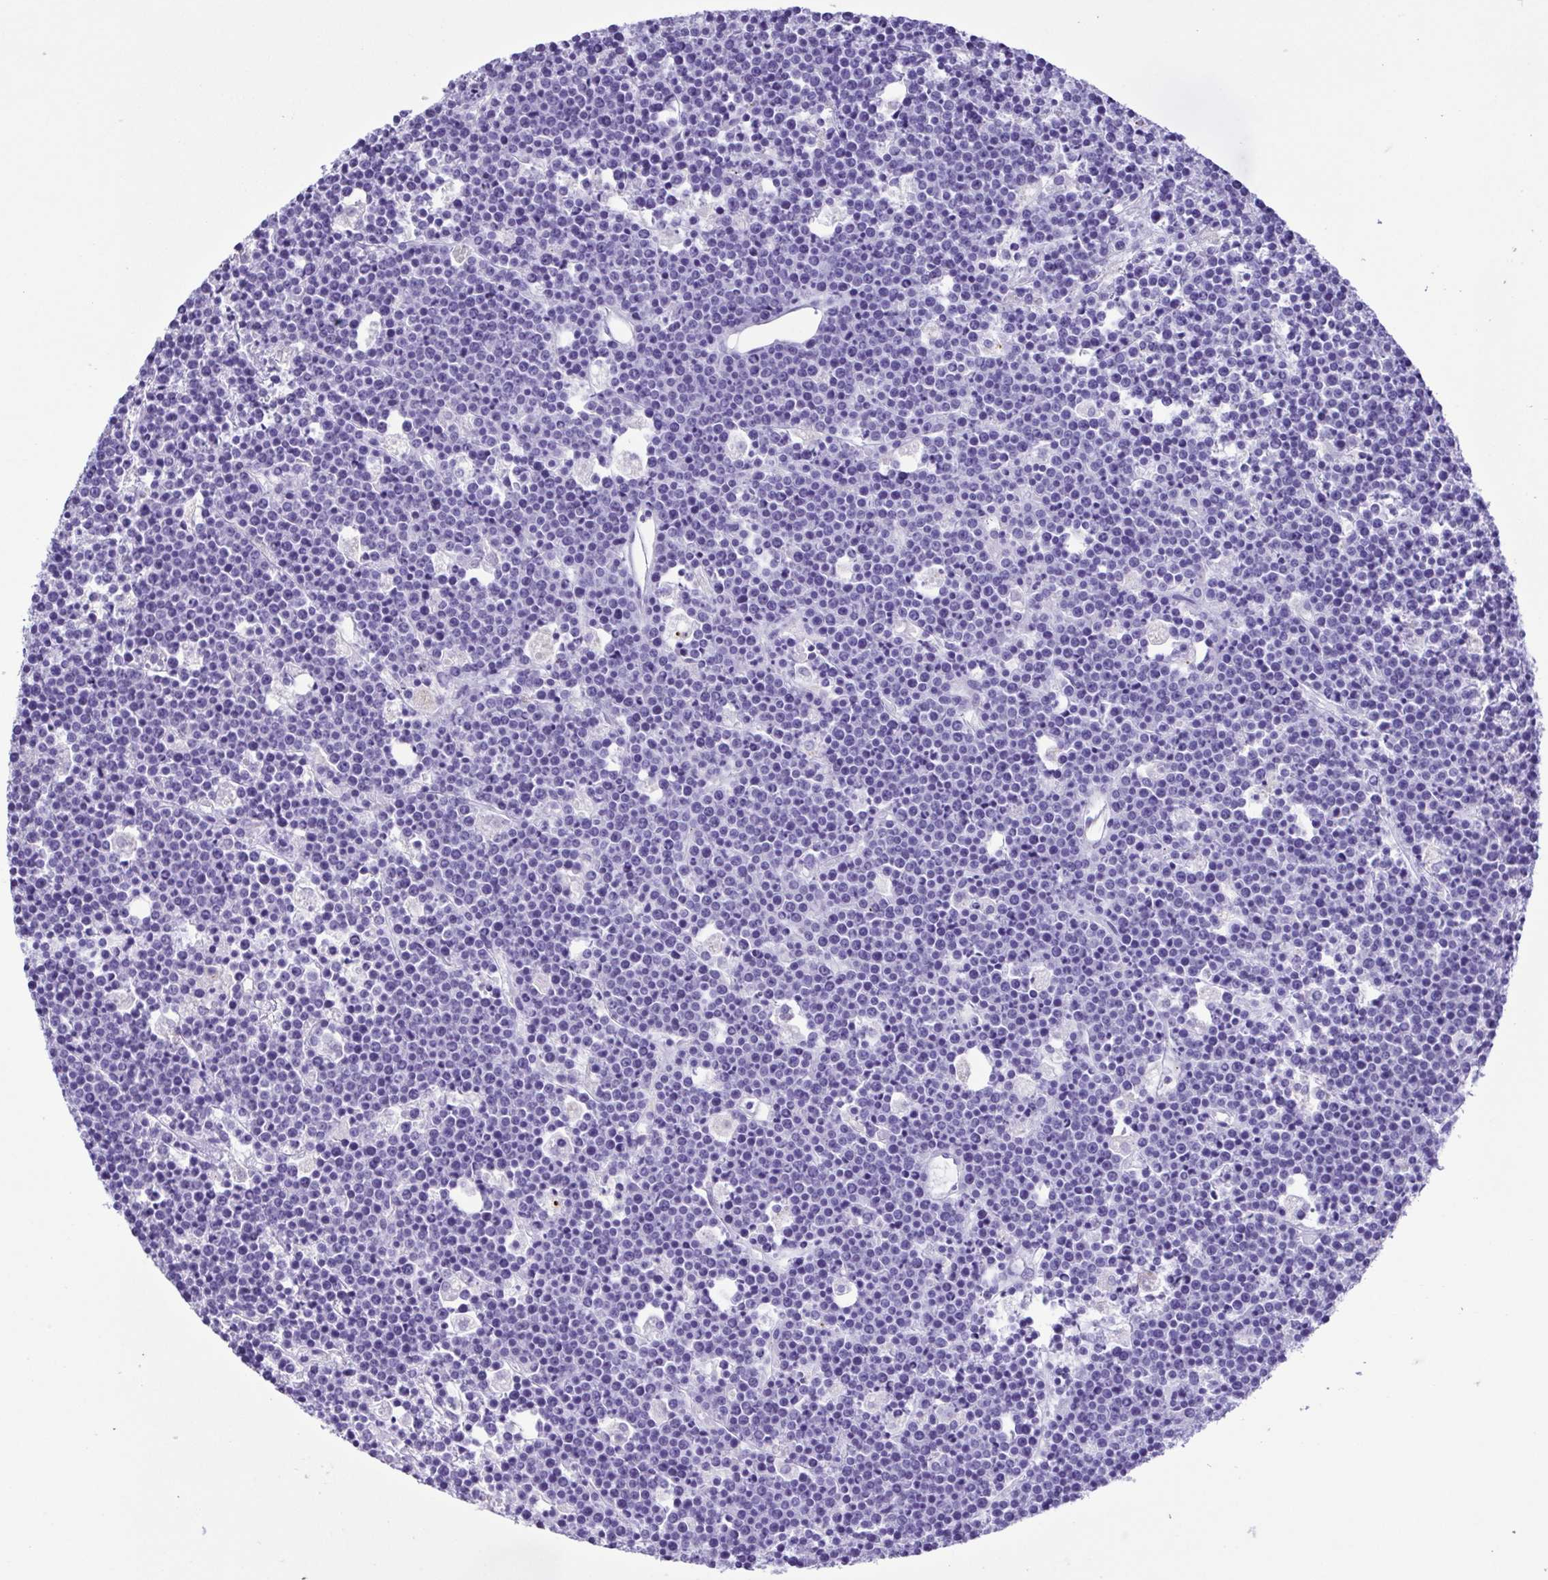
{"staining": {"intensity": "negative", "quantity": "none", "location": "none"}, "tissue": "lymphoma", "cell_type": "Tumor cells", "image_type": "cancer", "snomed": [{"axis": "morphology", "description": "Malignant lymphoma, non-Hodgkin's type, High grade"}, {"axis": "topography", "description": "Ovary"}], "caption": "This is a micrograph of immunohistochemistry (IHC) staining of lymphoma, which shows no staining in tumor cells.", "gene": "OVGP1", "patient": {"sex": "female", "age": 56}}